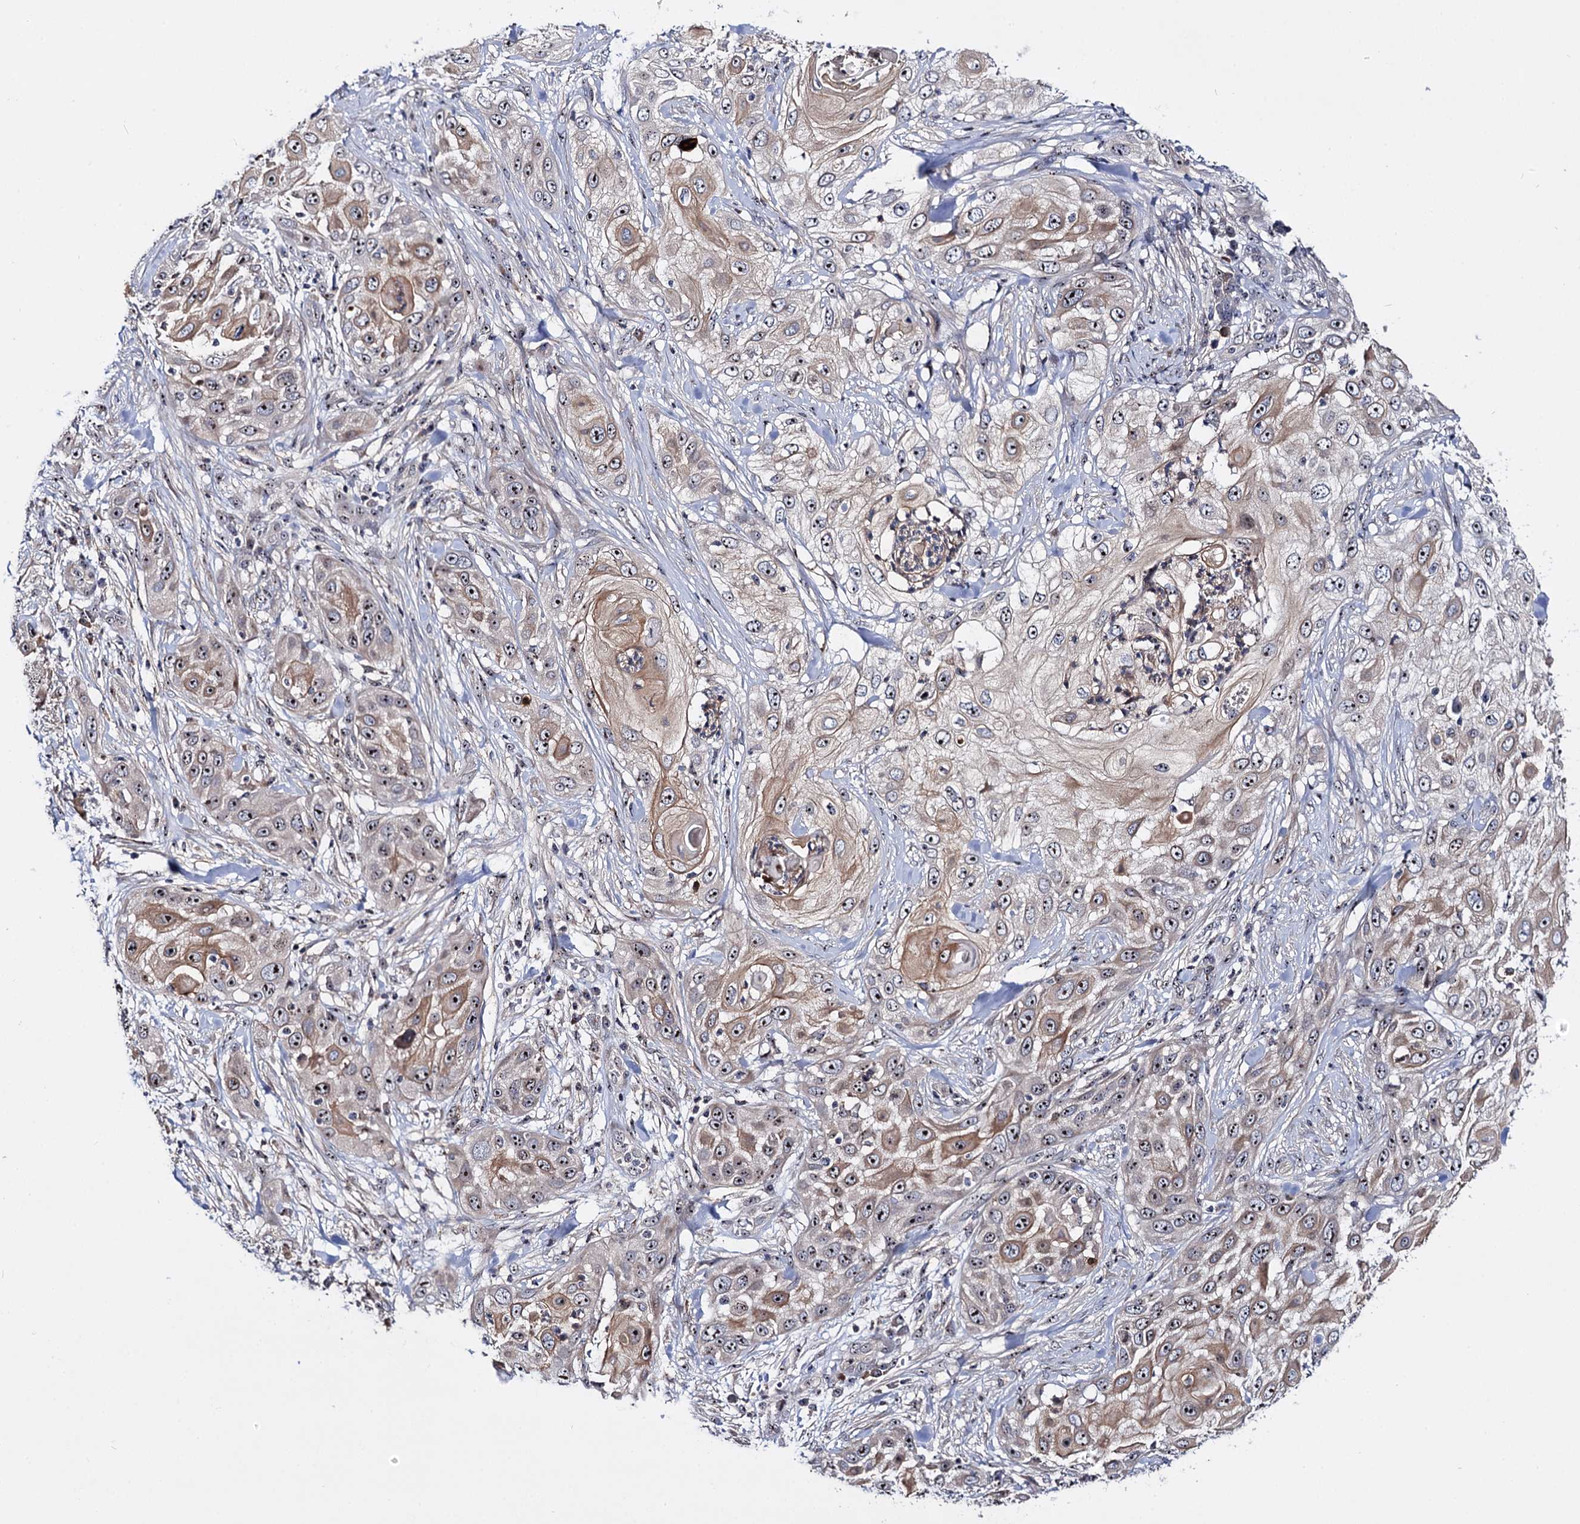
{"staining": {"intensity": "moderate", "quantity": ">75%", "location": "cytoplasmic/membranous,nuclear"}, "tissue": "skin cancer", "cell_type": "Tumor cells", "image_type": "cancer", "snomed": [{"axis": "morphology", "description": "Squamous cell carcinoma, NOS"}, {"axis": "topography", "description": "Skin"}], "caption": "Skin cancer stained with a protein marker demonstrates moderate staining in tumor cells.", "gene": "SUPT20H", "patient": {"sex": "female", "age": 44}}